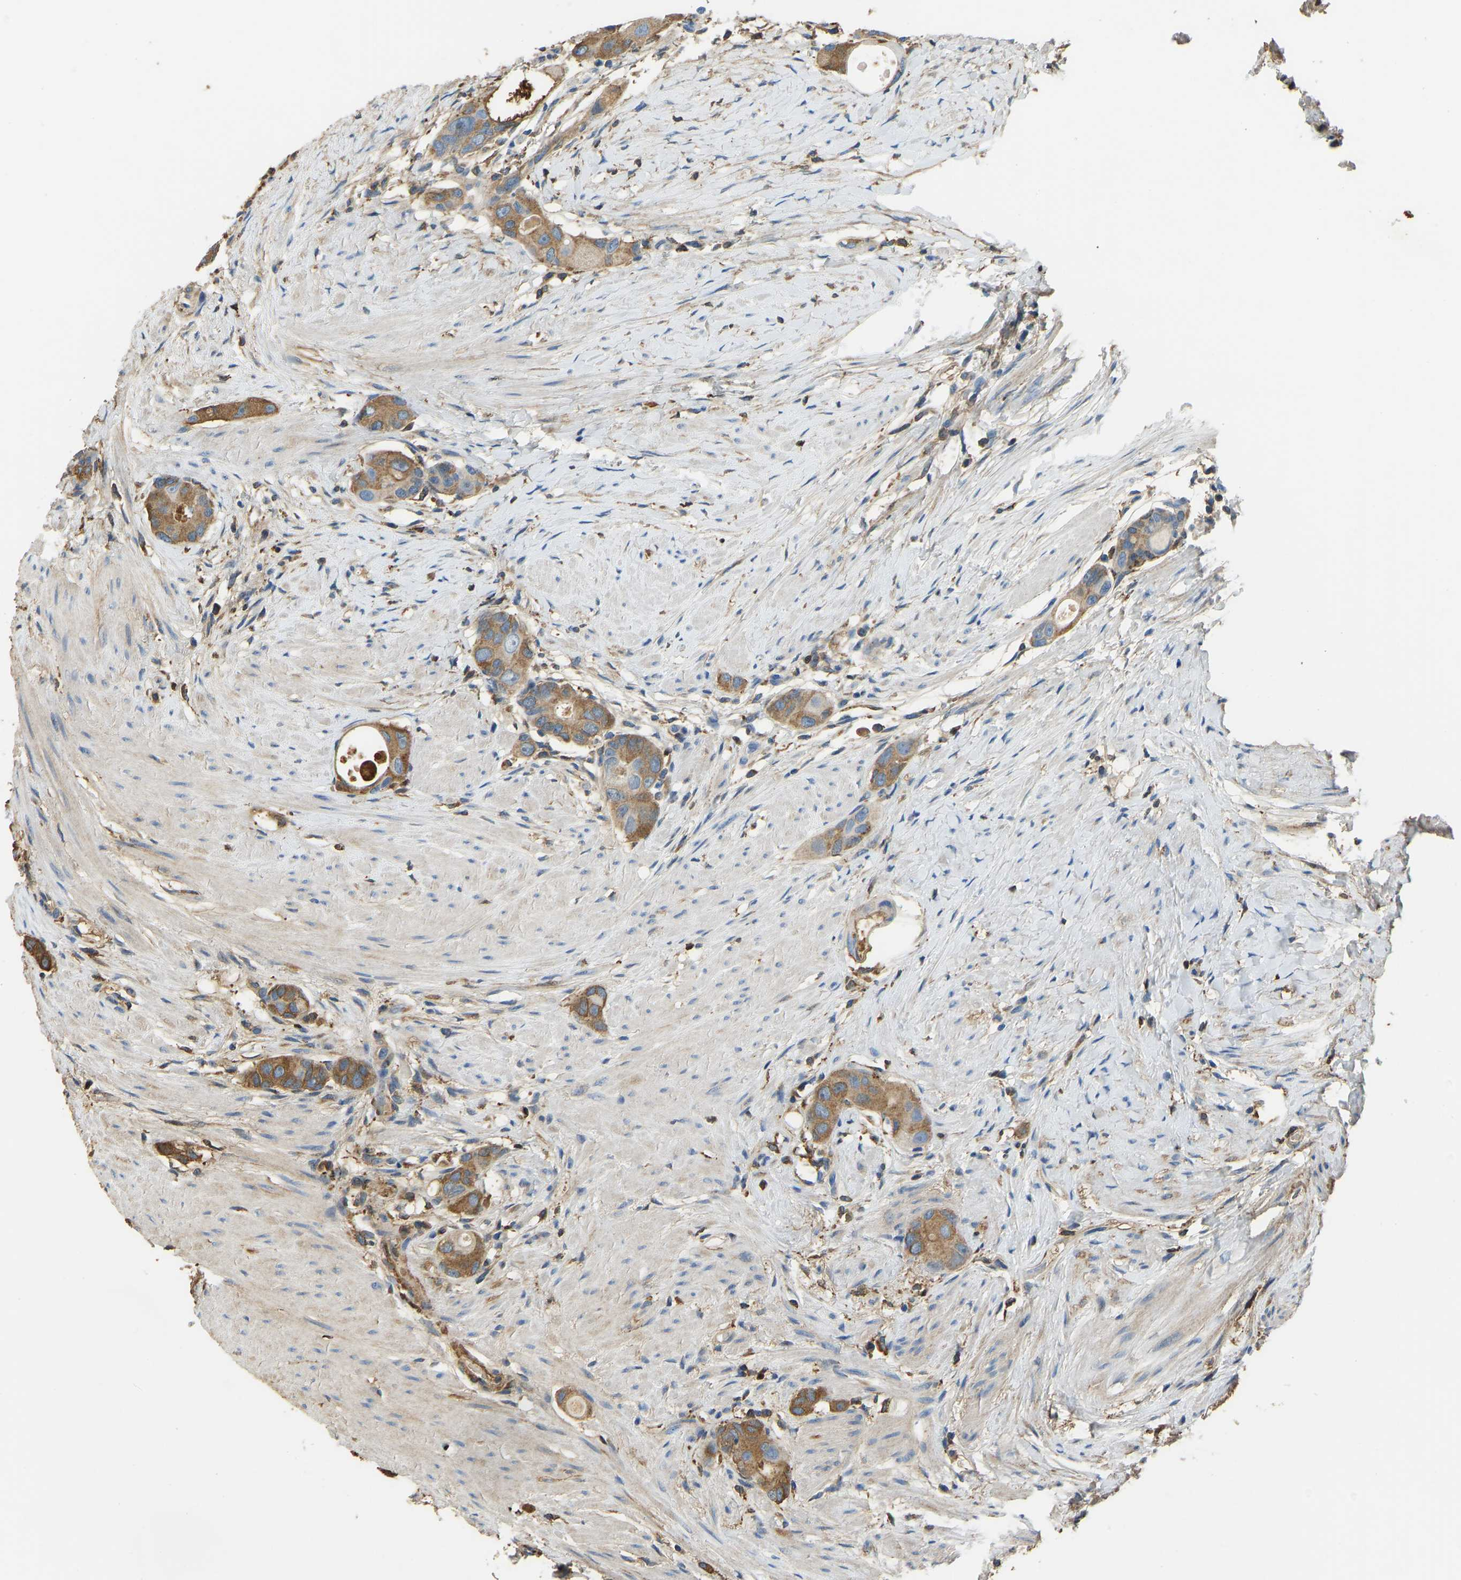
{"staining": {"intensity": "moderate", "quantity": ">75%", "location": "cytoplasmic/membranous"}, "tissue": "colorectal cancer", "cell_type": "Tumor cells", "image_type": "cancer", "snomed": [{"axis": "morphology", "description": "Adenocarcinoma, NOS"}, {"axis": "topography", "description": "Rectum"}], "caption": "An IHC histopathology image of tumor tissue is shown. Protein staining in brown labels moderate cytoplasmic/membranous positivity in colorectal cancer (adenocarcinoma) within tumor cells. (Stains: DAB (3,3'-diaminobenzidine) in brown, nuclei in blue, Microscopy: brightfield microscopy at high magnification).", "gene": "THBS4", "patient": {"sex": "male", "age": 51}}